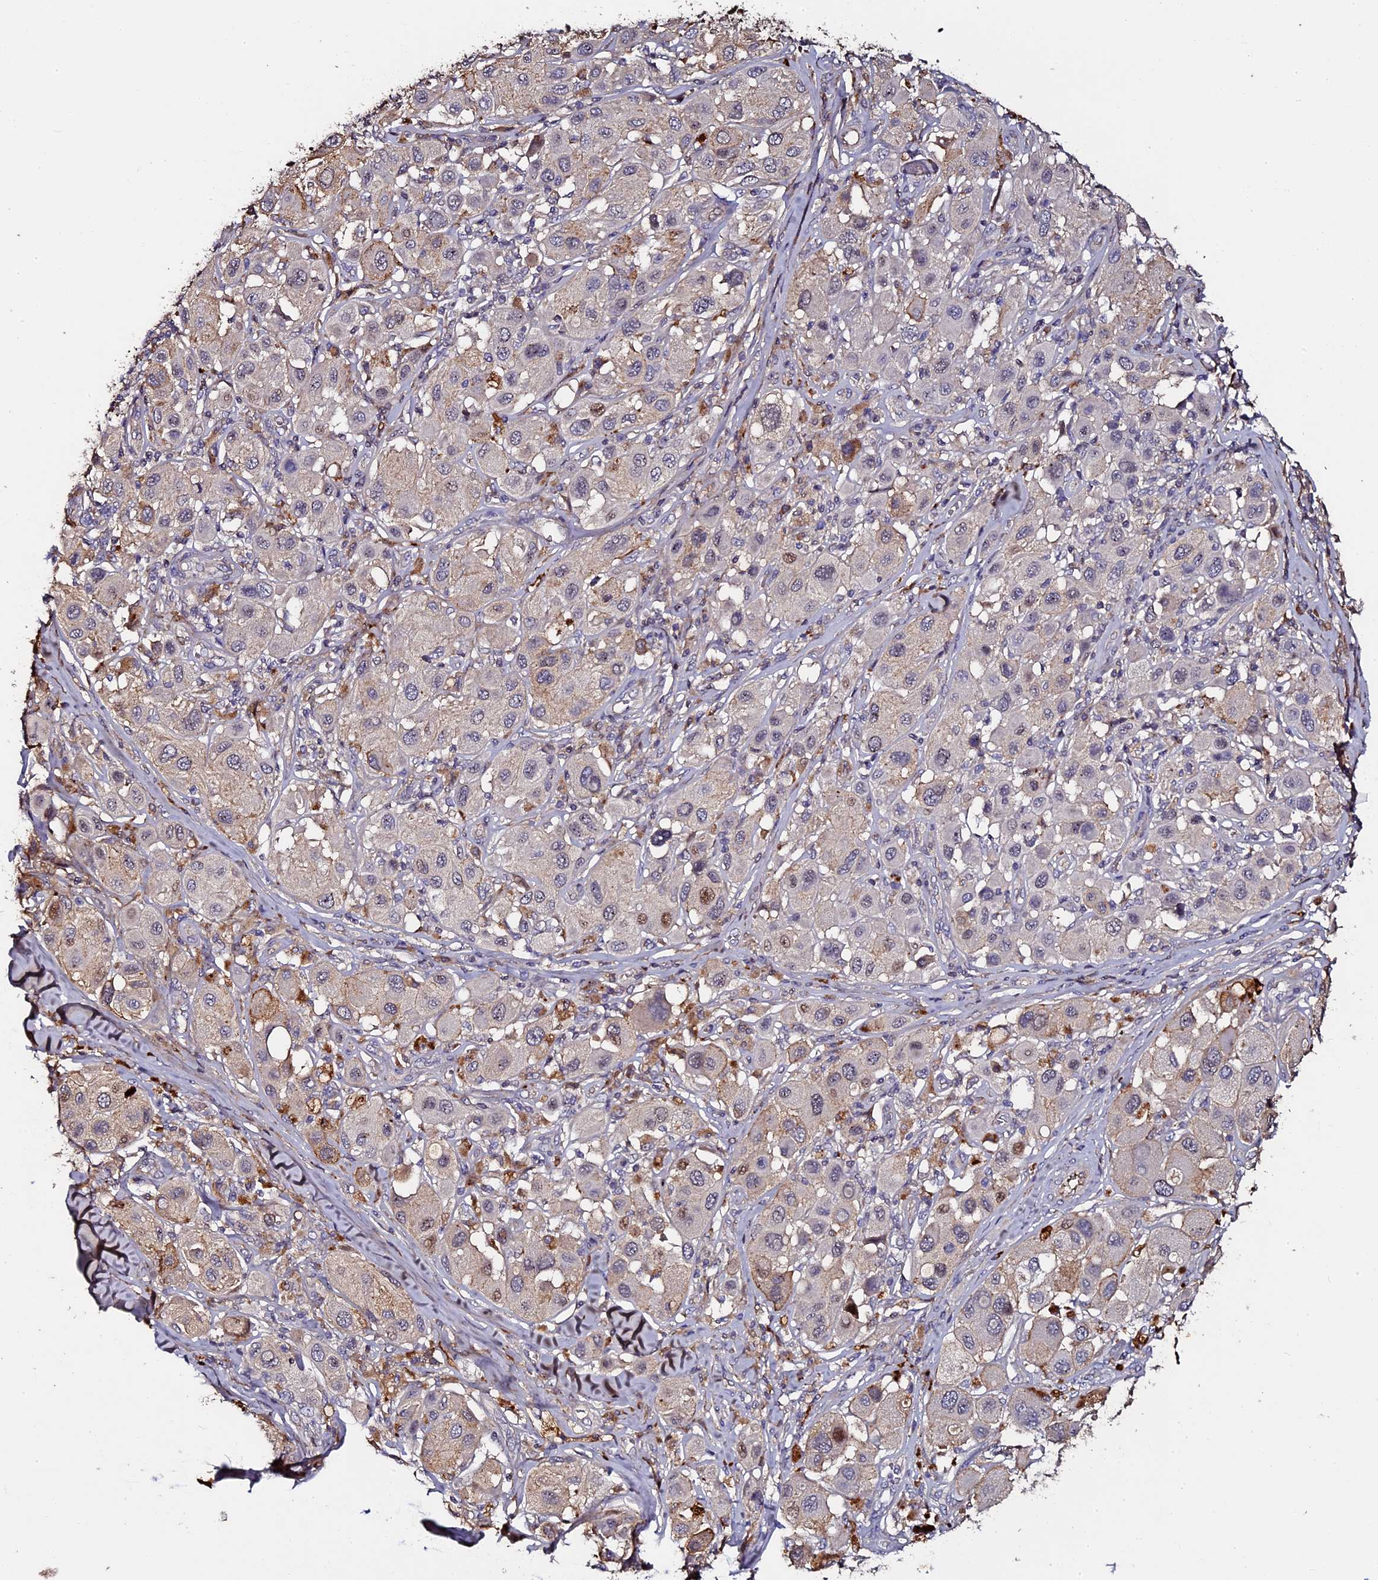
{"staining": {"intensity": "weak", "quantity": "<25%", "location": "nuclear"}, "tissue": "melanoma", "cell_type": "Tumor cells", "image_type": "cancer", "snomed": [{"axis": "morphology", "description": "Malignant melanoma, Metastatic site"}, {"axis": "topography", "description": "Skin"}], "caption": "Melanoma stained for a protein using immunohistochemistry (IHC) reveals no expression tumor cells.", "gene": "LYG2", "patient": {"sex": "male", "age": 41}}